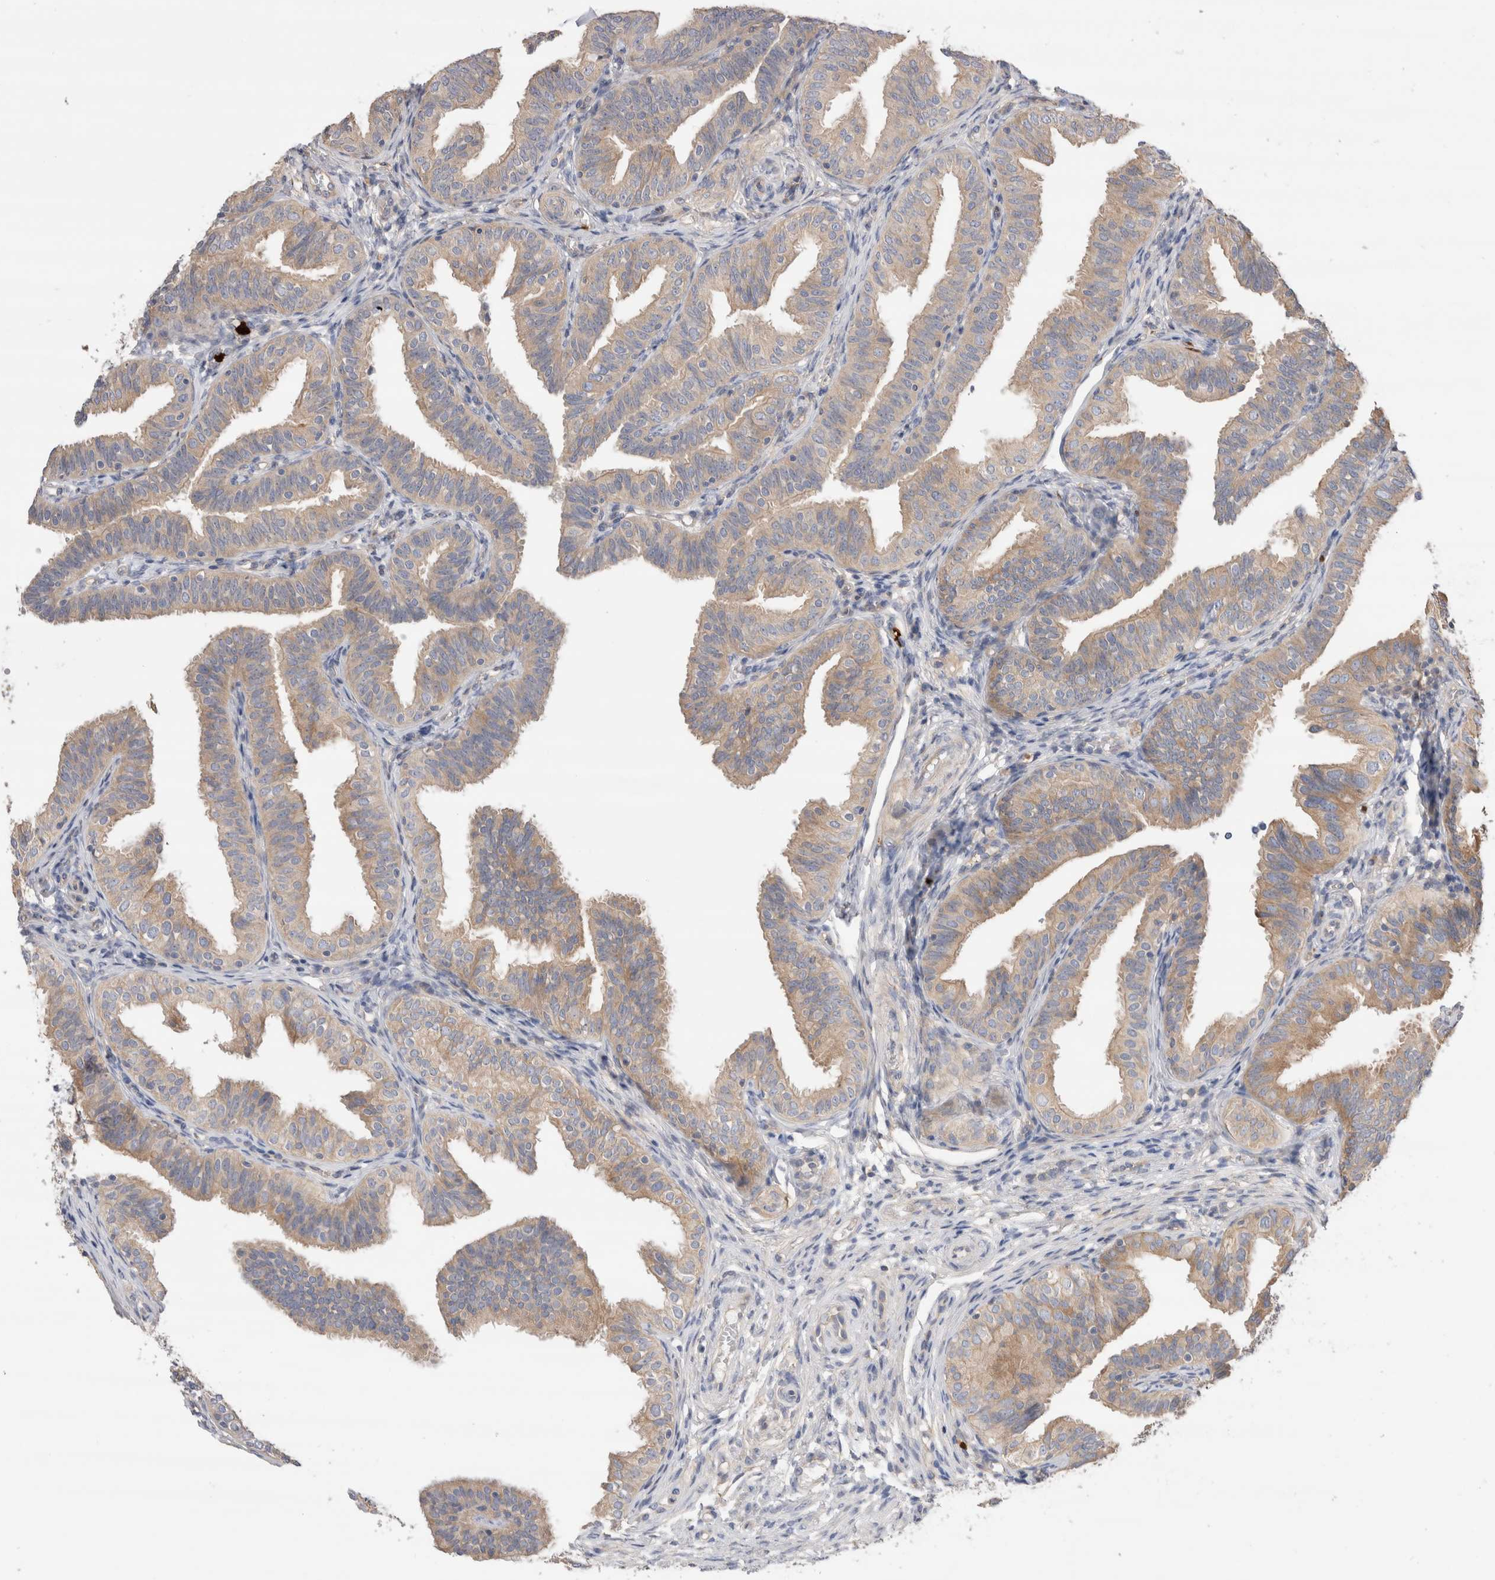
{"staining": {"intensity": "weak", "quantity": ">75%", "location": "cytoplasmic/membranous"}, "tissue": "fallopian tube", "cell_type": "Glandular cells", "image_type": "normal", "snomed": [{"axis": "morphology", "description": "Normal tissue, NOS"}, {"axis": "topography", "description": "Fallopian tube"}], "caption": "Weak cytoplasmic/membranous staining for a protein is identified in about >75% of glandular cells of unremarkable fallopian tube using immunohistochemistry.", "gene": "NXT2", "patient": {"sex": "female", "age": 35}}